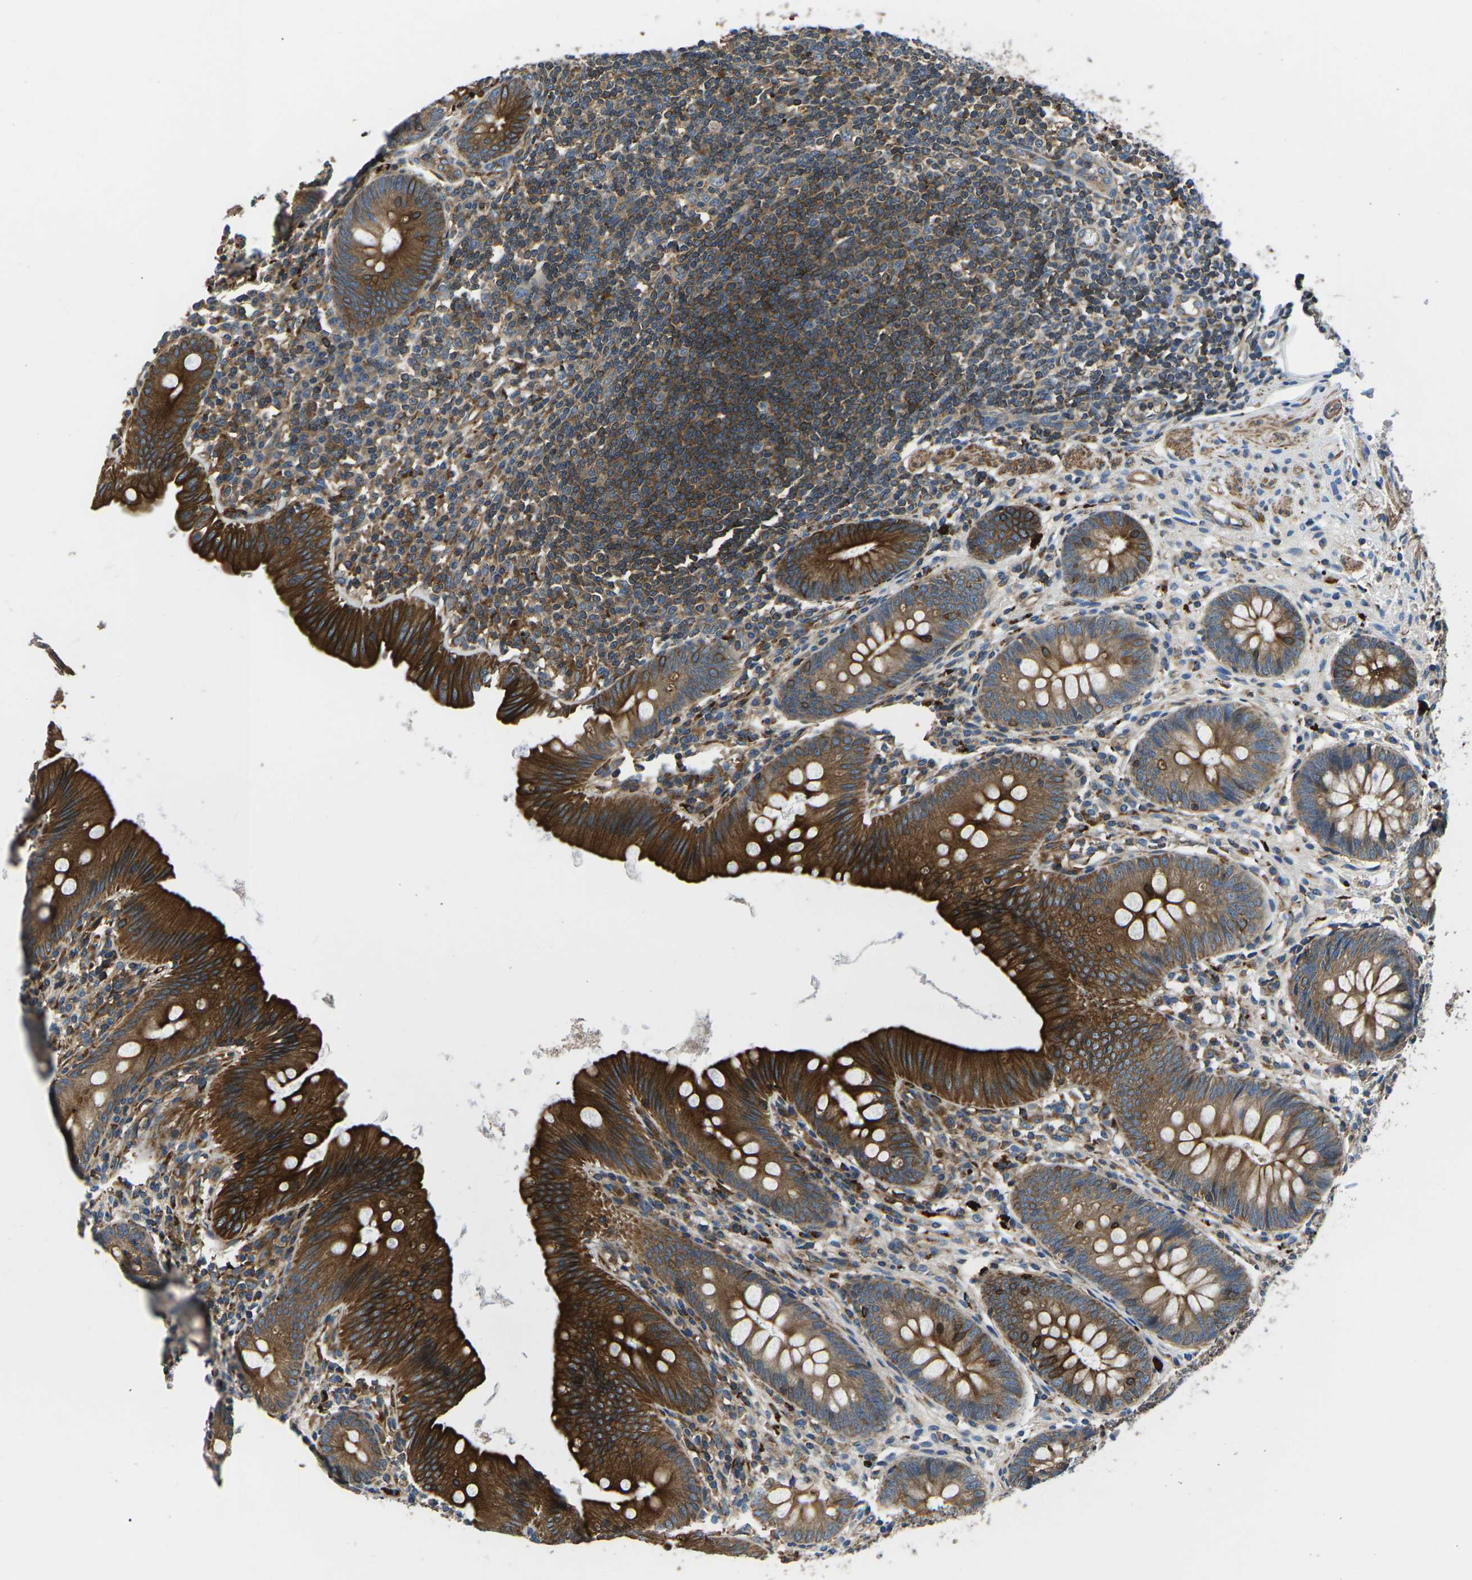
{"staining": {"intensity": "strong", "quantity": "25%-75%", "location": "cytoplasmic/membranous"}, "tissue": "appendix", "cell_type": "Glandular cells", "image_type": "normal", "snomed": [{"axis": "morphology", "description": "Normal tissue, NOS"}, {"axis": "topography", "description": "Appendix"}], "caption": "Immunohistochemistry (IHC) histopathology image of benign appendix stained for a protein (brown), which shows high levels of strong cytoplasmic/membranous staining in about 25%-75% of glandular cells.", "gene": "KCNJ15", "patient": {"sex": "male", "age": 56}}